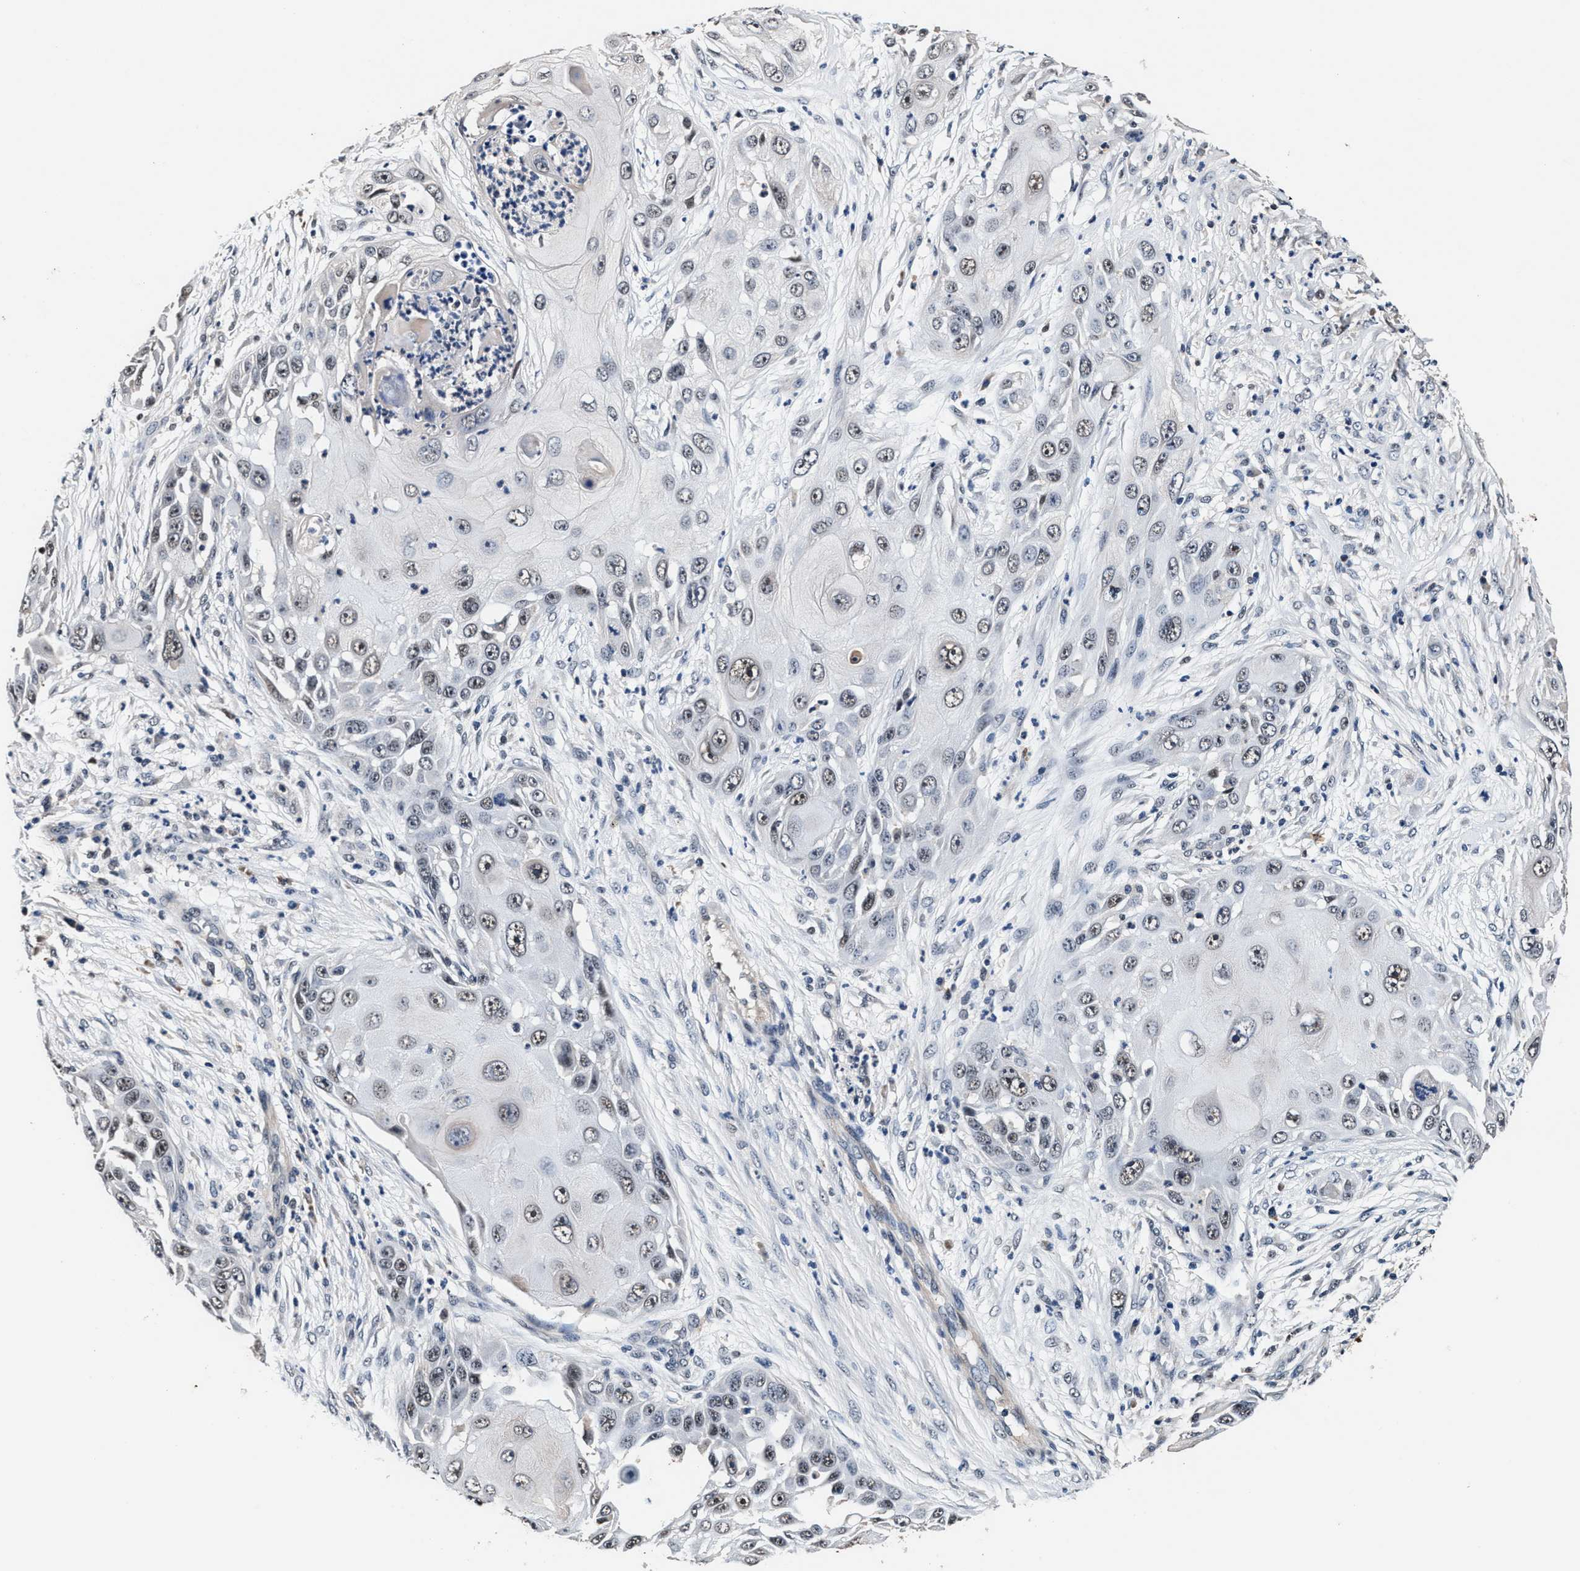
{"staining": {"intensity": "moderate", "quantity": "25%-75%", "location": "nuclear"}, "tissue": "skin cancer", "cell_type": "Tumor cells", "image_type": "cancer", "snomed": [{"axis": "morphology", "description": "Squamous cell carcinoma, NOS"}, {"axis": "topography", "description": "Skin"}], "caption": "Protein expression analysis of skin squamous cell carcinoma displays moderate nuclear staining in about 25%-75% of tumor cells.", "gene": "USP16", "patient": {"sex": "female", "age": 44}}